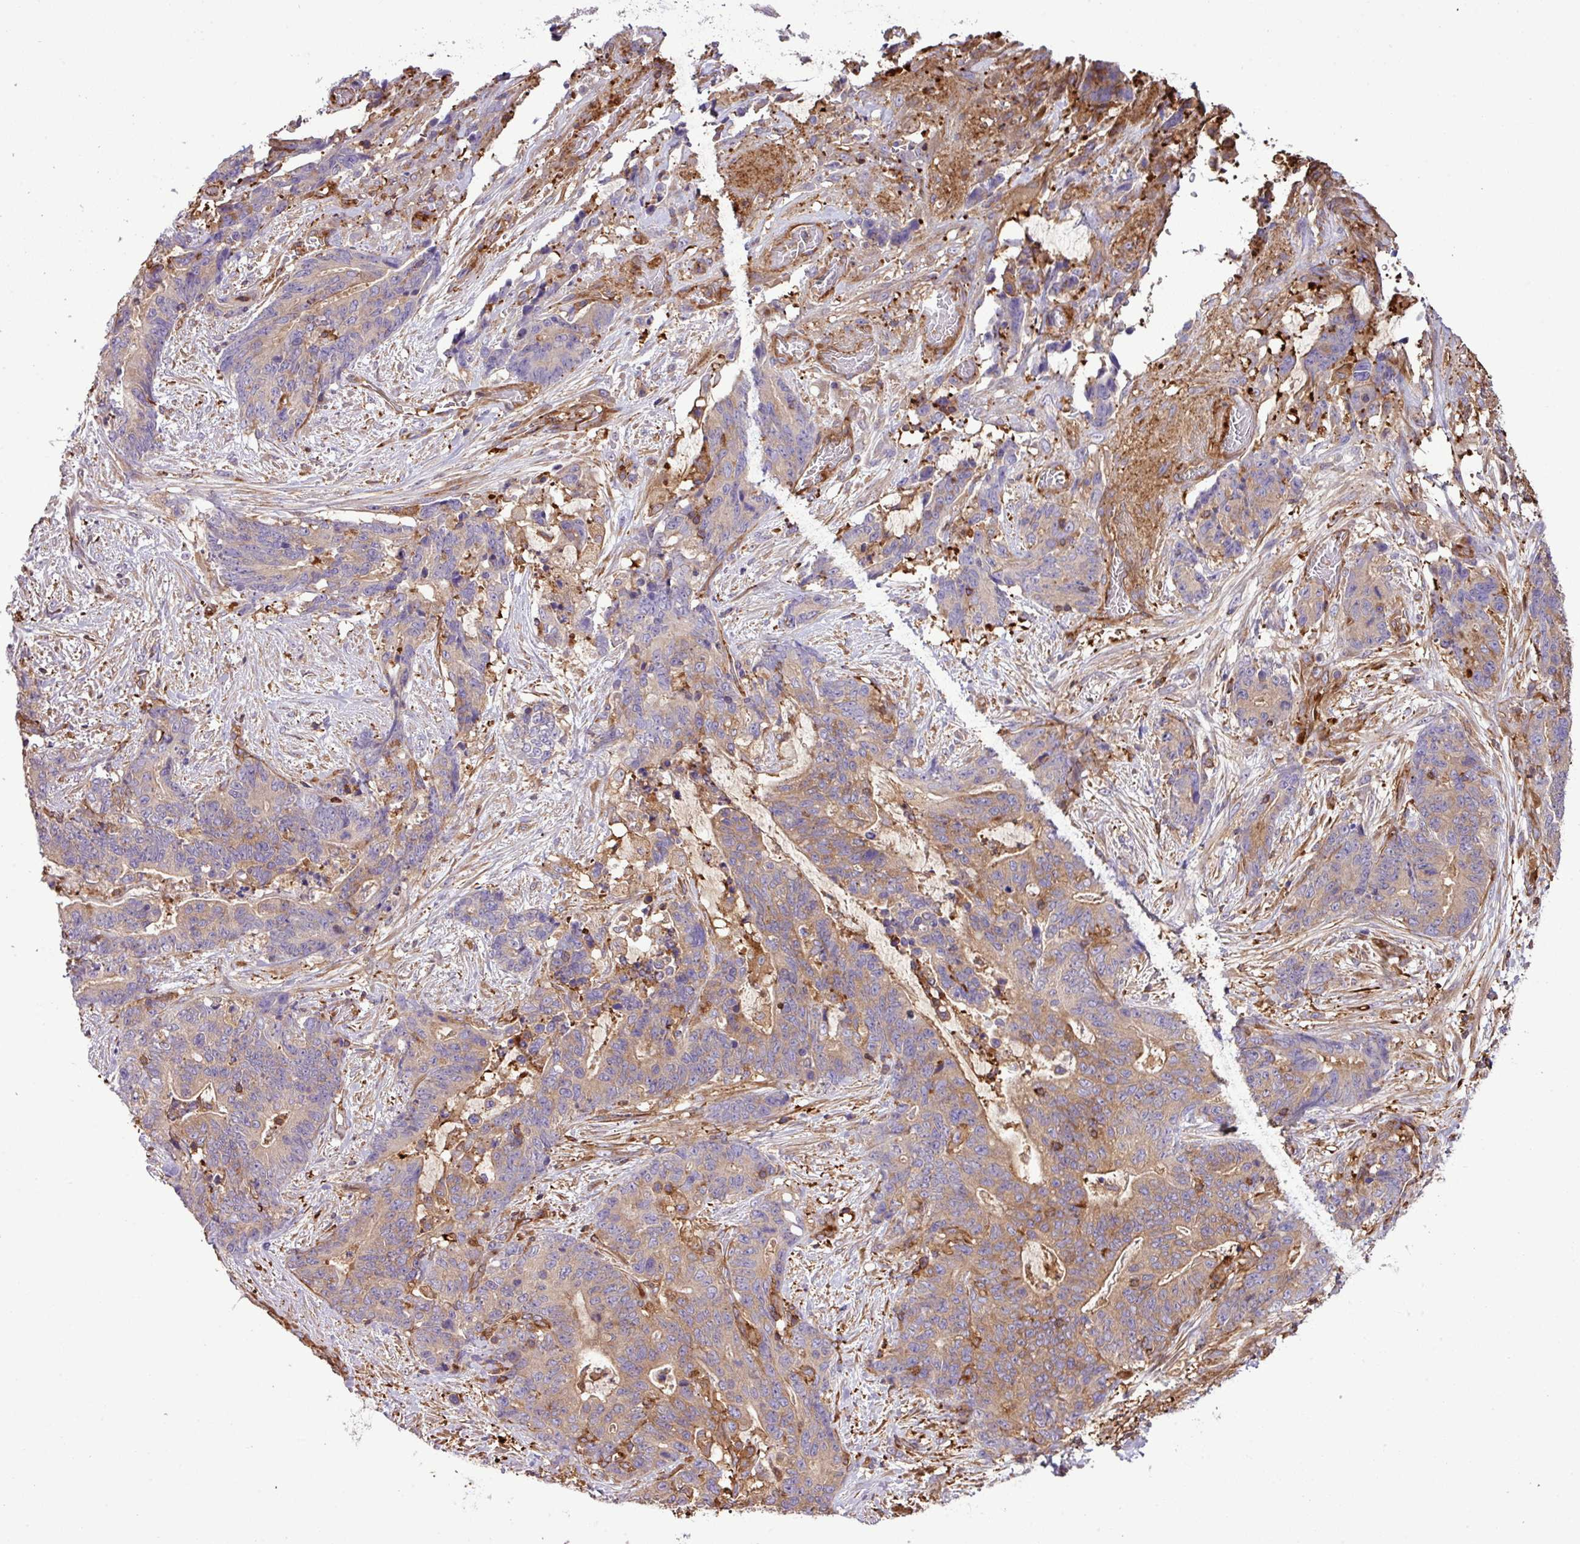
{"staining": {"intensity": "weak", "quantity": "<25%", "location": "cytoplasmic/membranous"}, "tissue": "stomach cancer", "cell_type": "Tumor cells", "image_type": "cancer", "snomed": [{"axis": "morphology", "description": "Normal tissue, NOS"}, {"axis": "morphology", "description": "Adenocarcinoma, NOS"}, {"axis": "topography", "description": "Stomach"}], "caption": "Image shows no protein positivity in tumor cells of stomach cancer (adenocarcinoma) tissue.", "gene": "PGAP6", "patient": {"sex": "female", "age": 64}}